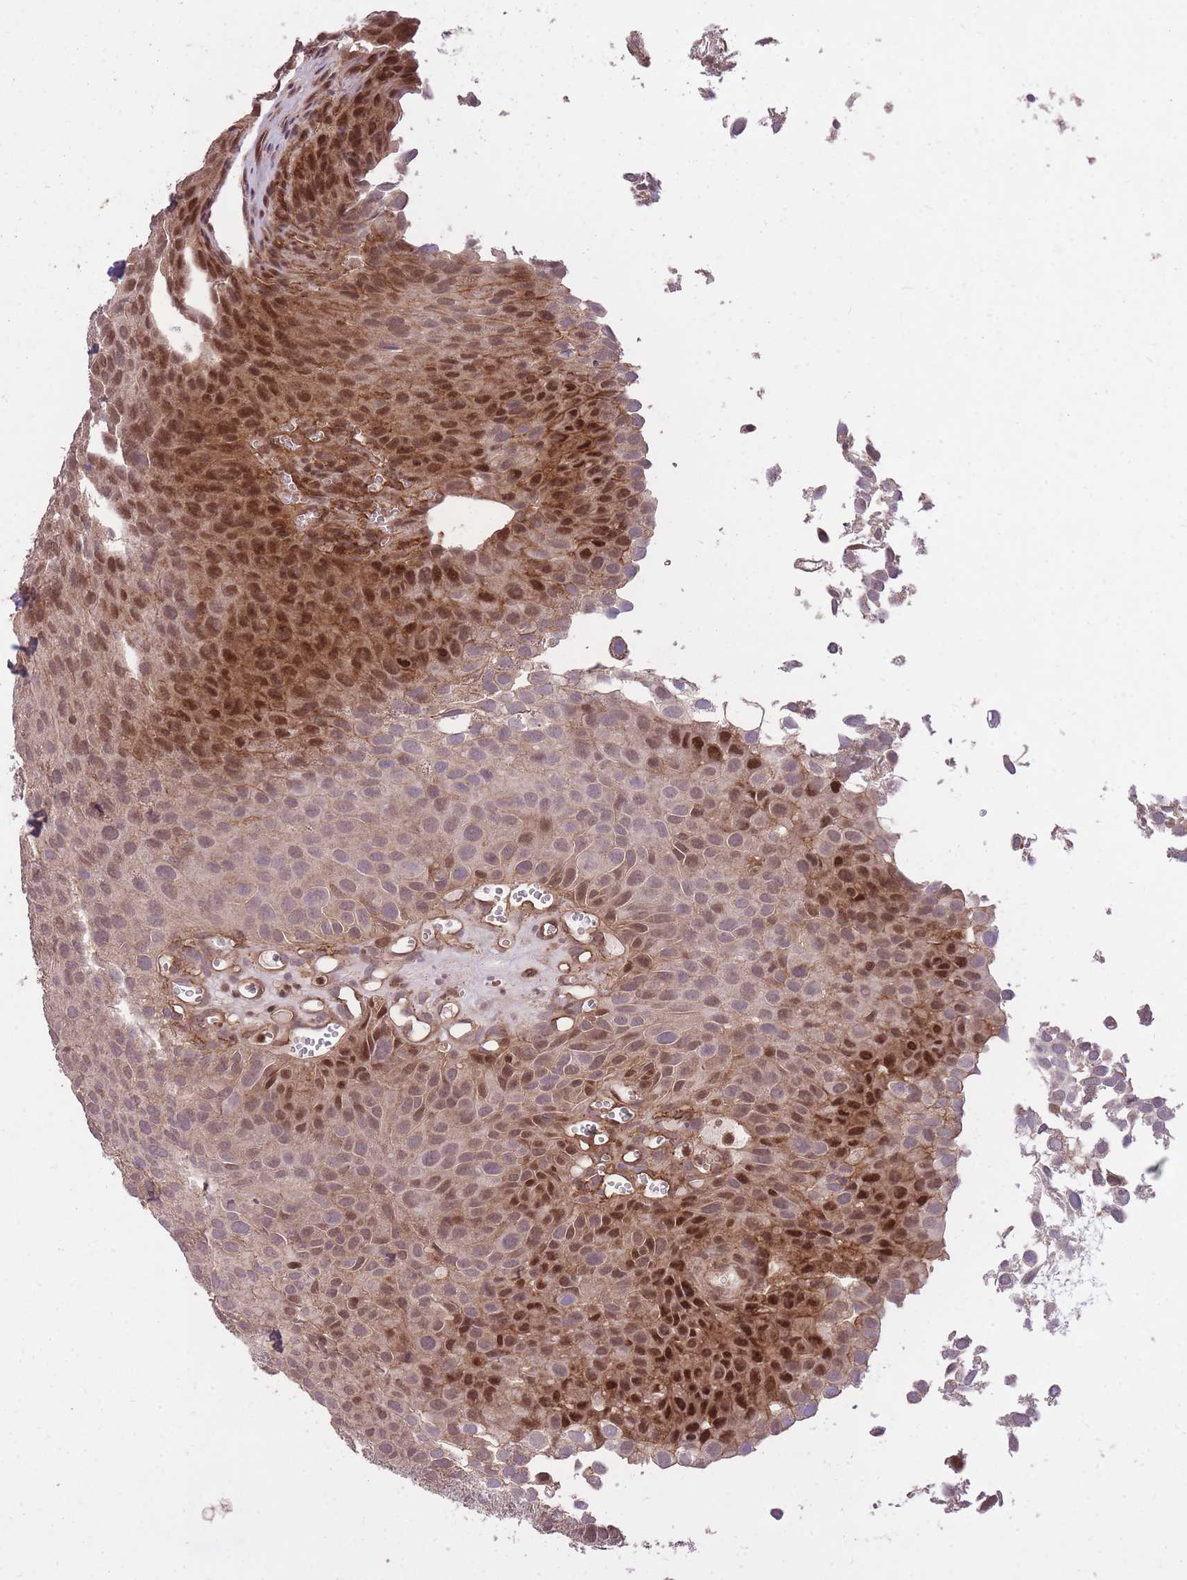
{"staining": {"intensity": "moderate", "quantity": ">75%", "location": "cytoplasmic/membranous,nuclear"}, "tissue": "urothelial cancer", "cell_type": "Tumor cells", "image_type": "cancer", "snomed": [{"axis": "morphology", "description": "Urothelial carcinoma, Low grade"}, {"axis": "topography", "description": "Urinary bladder"}], "caption": "A brown stain shows moderate cytoplasmic/membranous and nuclear staining of a protein in low-grade urothelial carcinoma tumor cells.", "gene": "PLD1", "patient": {"sex": "male", "age": 88}}